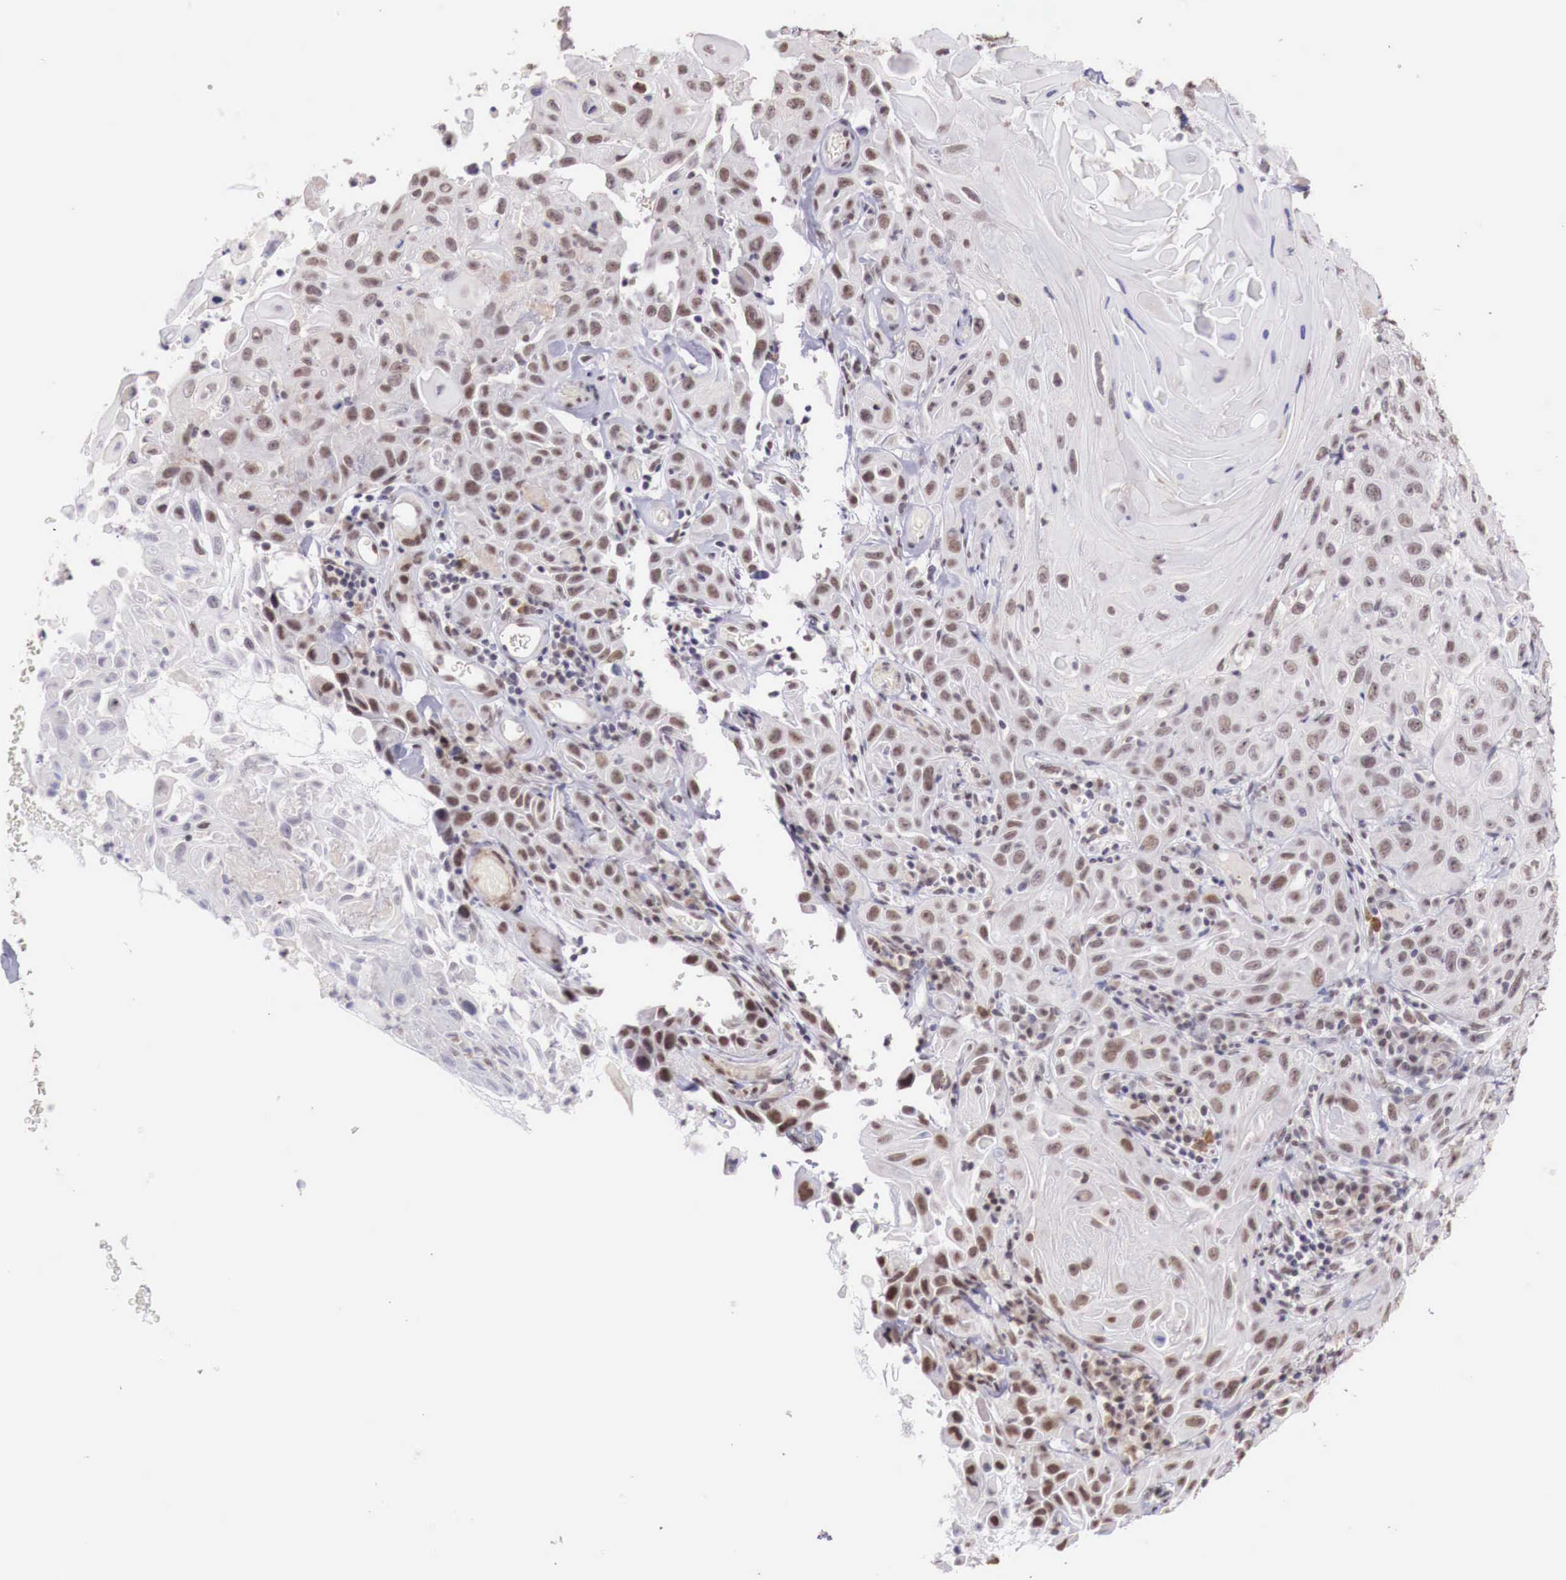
{"staining": {"intensity": "moderate", "quantity": ">75%", "location": "nuclear"}, "tissue": "skin cancer", "cell_type": "Tumor cells", "image_type": "cancer", "snomed": [{"axis": "morphology", "description": "Squamous cell carcinoma, NOS"}, {"axis": "topography", "description": "Skin"}], "caption": "Immunohistochemical staining of skin cancer (squamous cell carcinoma) reveals medium levels of moderate nuclear protein expression in approximately >75% of tumor cells. The protein of interest is stained brown, and the nuclei are stained in blue (DAB IHC with brightfield microscopy, high magnification).", "gene": "FOXP2", "patient": {"sex": "male", "age": 84}}